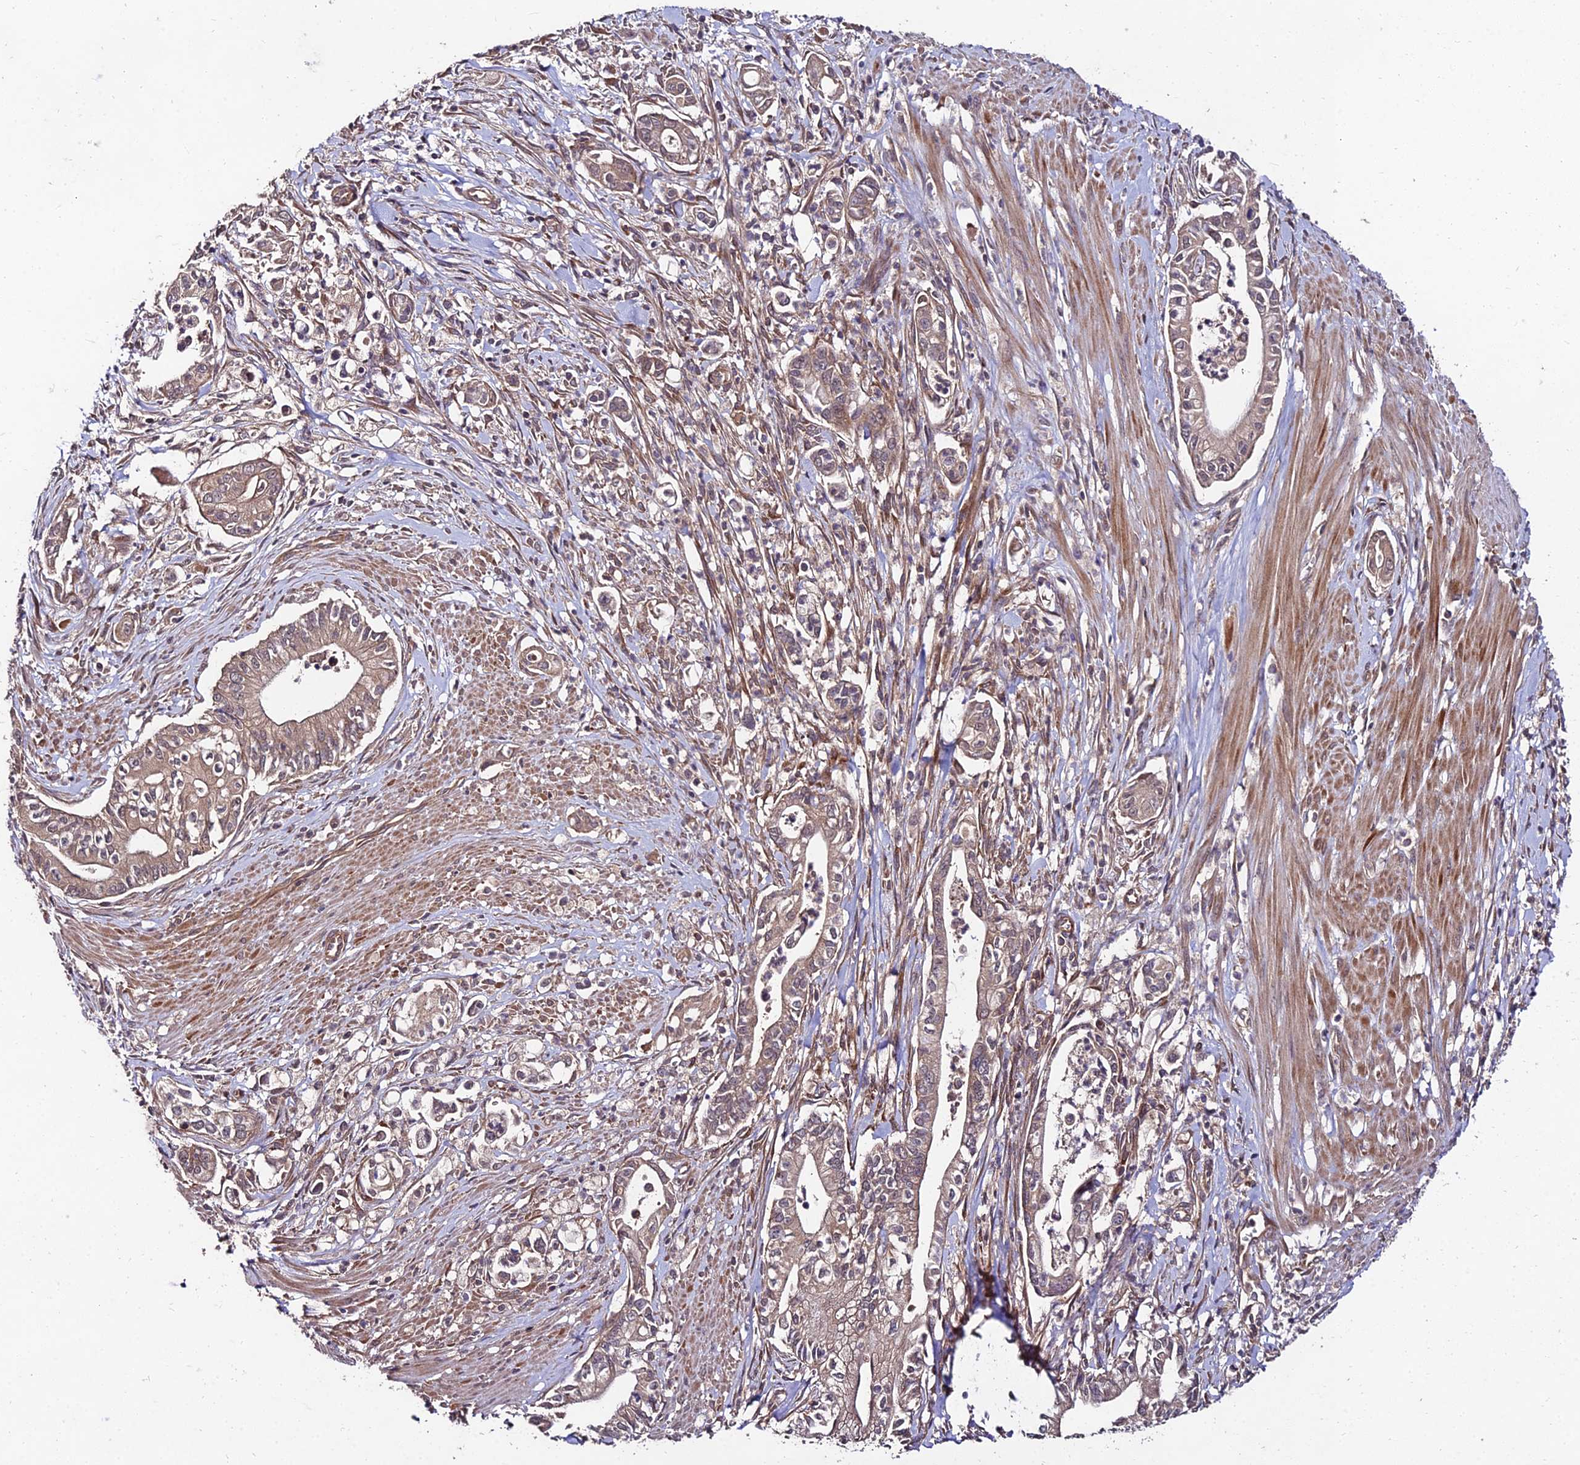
{"staining": {"intensity": "moderate", "quantity": "25%-75%", "location": "cytoplasmic/membranous"}, "tissue": "pancreatic cancer", "cell_type": "Tumor cells", "image_type": "cancer", "snomed": [{"axis": "morphology", "description": "Adenocarcinoma, NOS"}, {"axis": "topography", "description": "Pancreas"}], "caption": "Tumor cells demonstrate medium levels of moderate cytoplasmic/membranous expression in about 25%-75% of cells in adenocarcinoma (pancreatic).", "gene": "MKKS", "patient": {"sex": "male", "age": 78}}